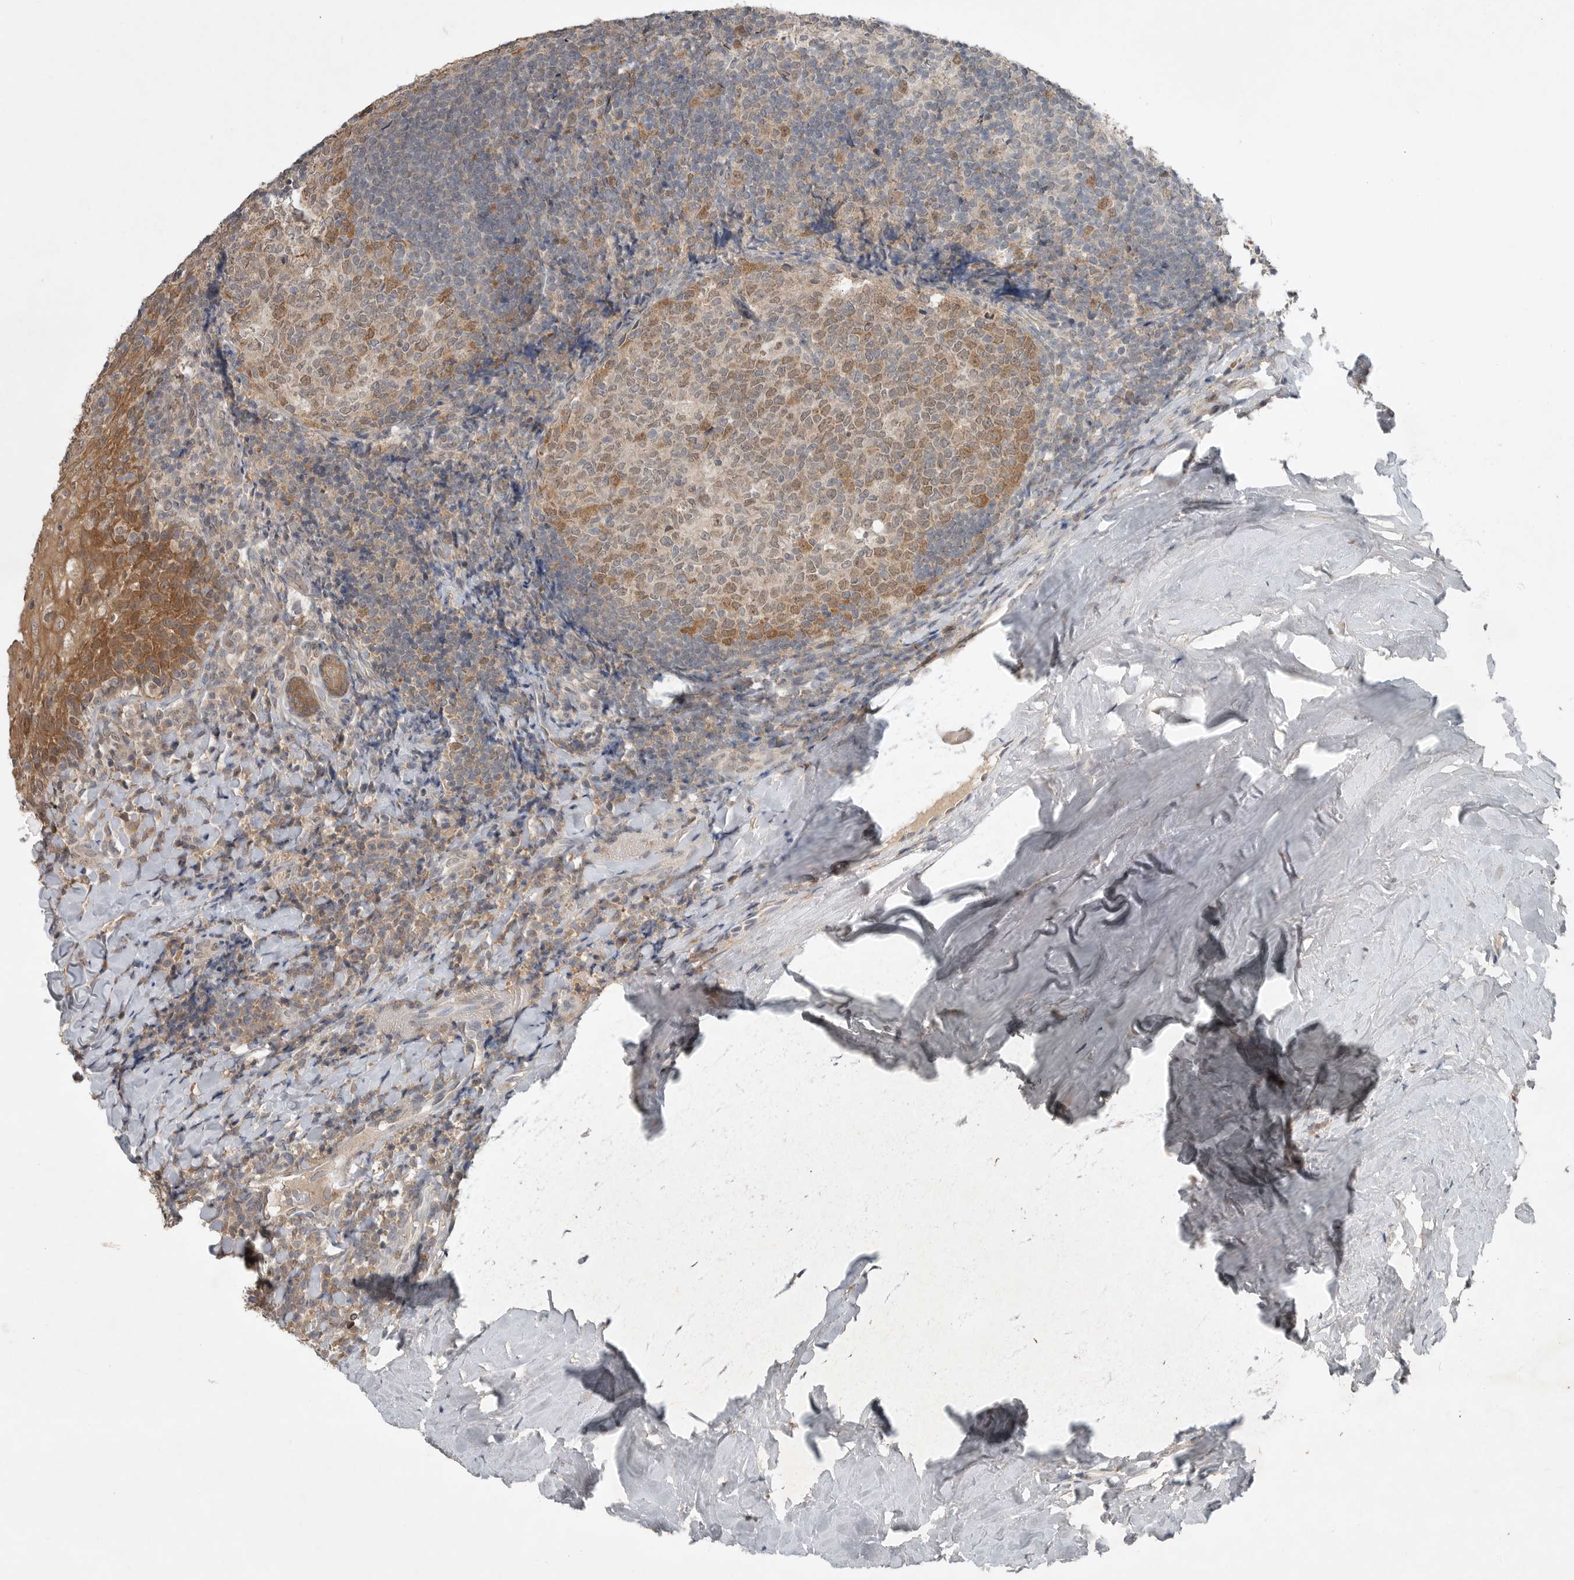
{"staining": {"intensity": "moderate", "quantity": ">75%", "location": "cytoplasmic/membranous,nuclear"}, "tissue": "tonsil", "cell_type": "Germinal center cells", "image_type": "normal", "snomed": [{"axis": "morphology", "description": "Normal tissue, NOS"}, {"axis": "topography", "description": "Tonsil"}], "caption": "A brown stain labels moderate cytoplasmic/membranous,nuclear positivity of a protein in germinal center cells of normal tonsil.", "gene": "MFAP3L", "patient": {"sex": "male", "age": 37}}